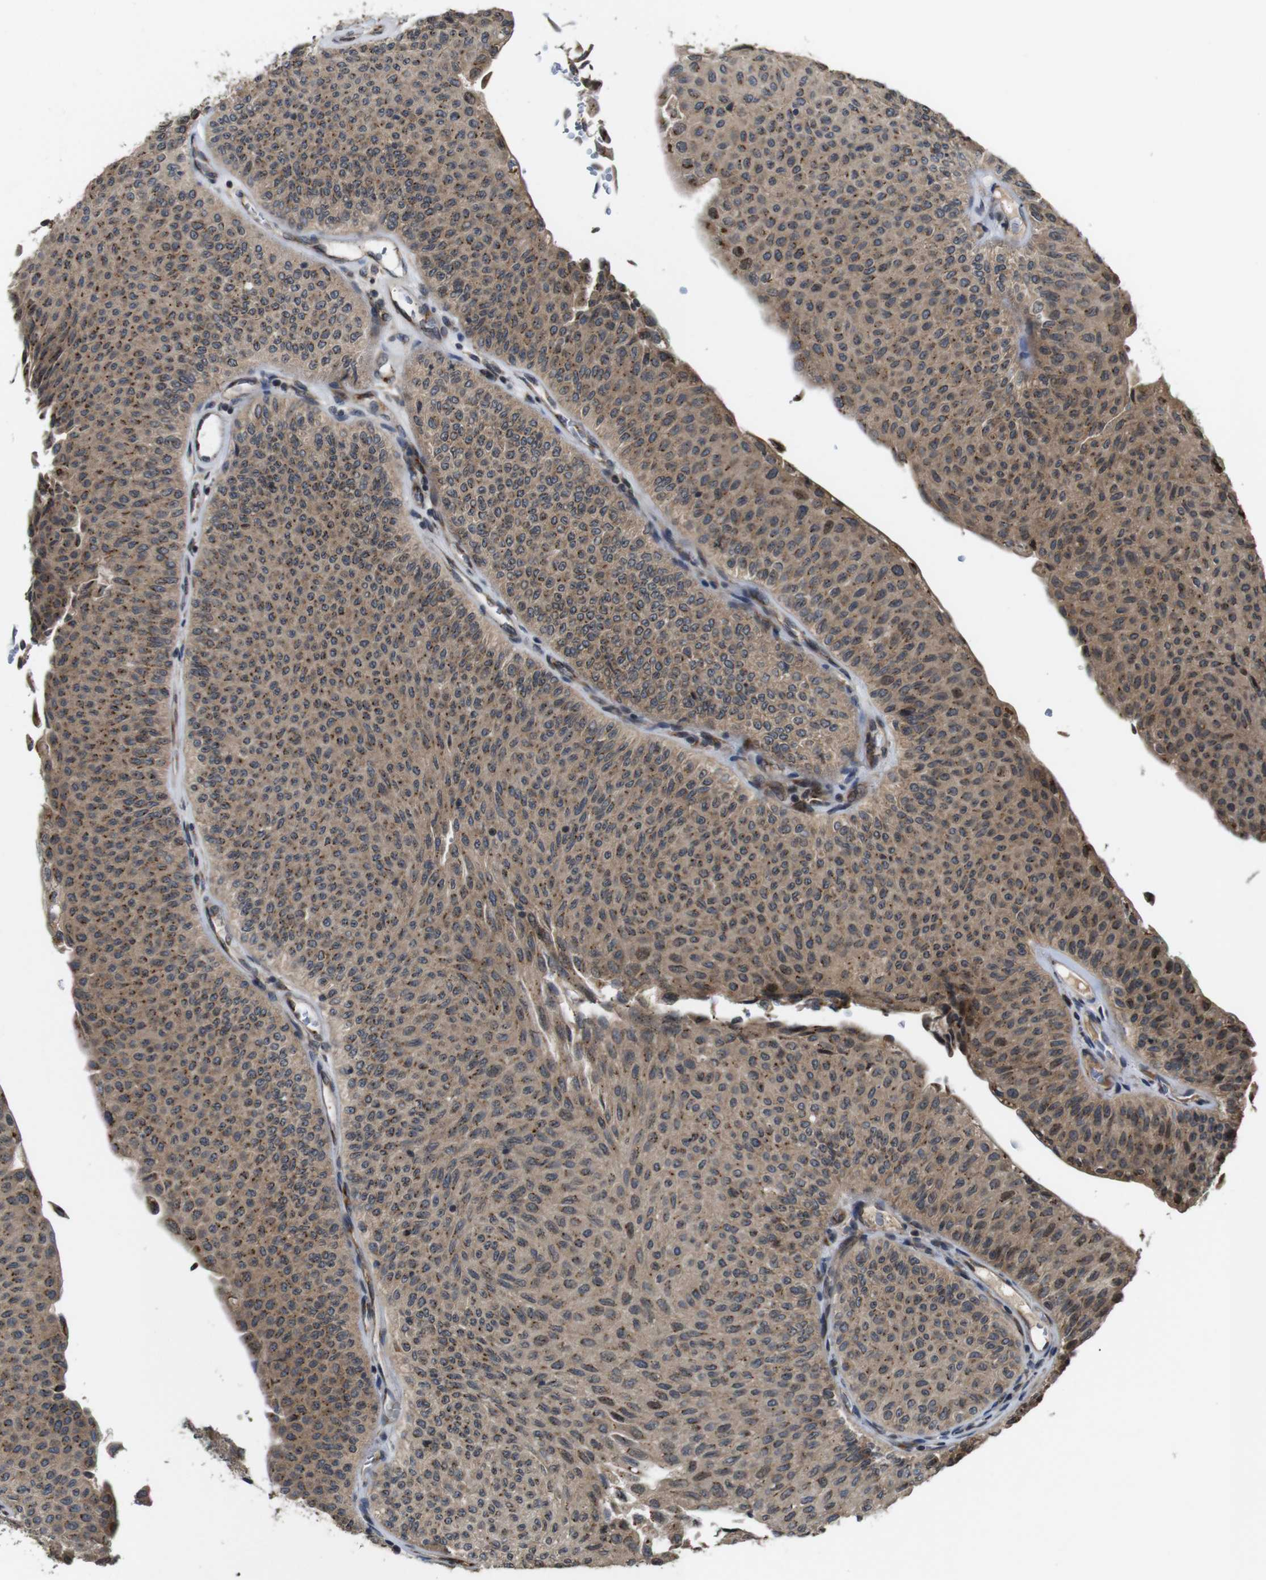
{"staining": {"intensity": "moderate", "quantity": ">75%", "location": "cytoplasmic/membranous"}, "tissue": "urothelial cancer", "cell_type": "Tumor cells", "image_type": "cancer", "snomed": [{"axis": "morphology", "description": "Urothelial carcinoma, Low grade"}, {"axis": "topography", "description": "Urinary bladder"}], "caption": "Tumor cells exhibit moderate cytoplasmic/membranous staining in about >75% of cells in low-grade urothelial carcinoma.", "gene": "EFCAB14", "patient": {"sex": "male", "age": 78}}